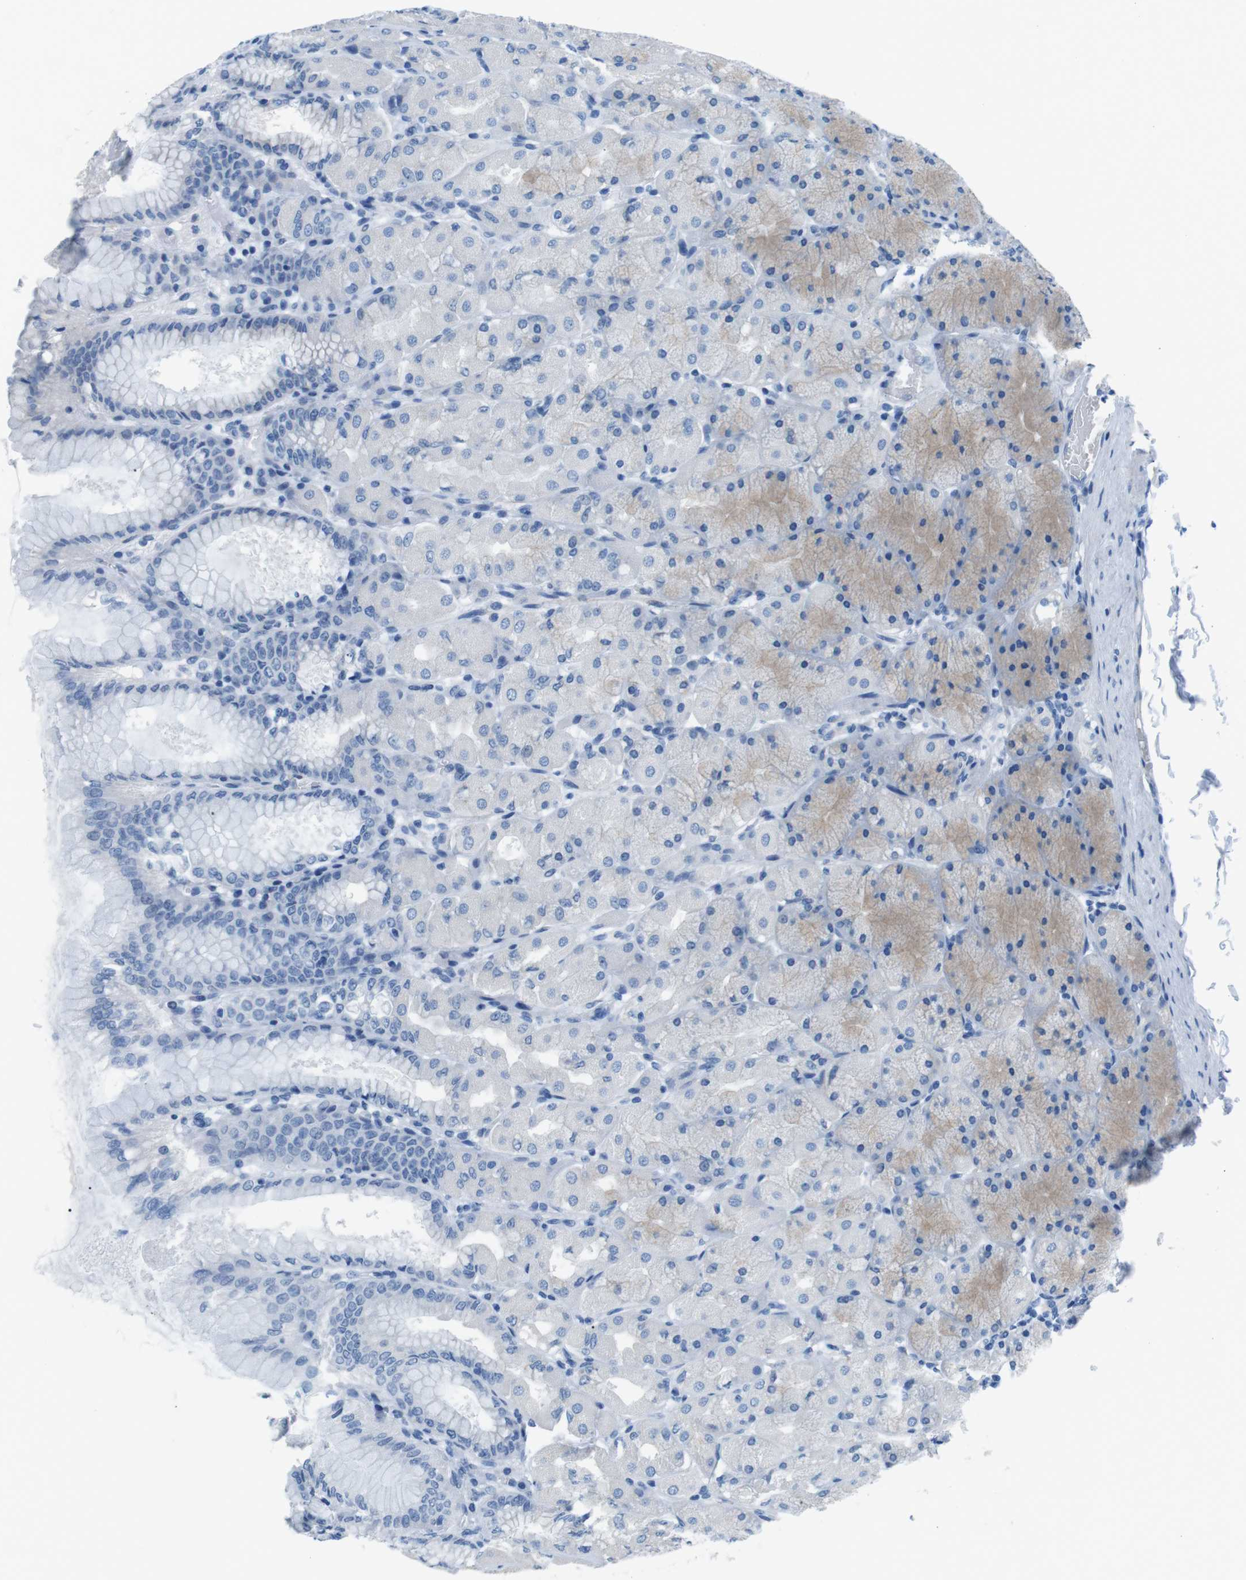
{"staining": {"intensity": "weak", "quantity": "<25%", "location": "cytoplasmic/membranous"}, "tissue": "stomach", "cell_type": "Glandular cells", "image_type": "normal", "snomed": [{"axis": "morphology", "description": "Normal tissue, NOS"}, {"axis": "topography", "description": "Stomach, upper"}], "caption": "Human stomach stained for a protein using immunohistochemistry demonstrates no staining in glandular cells.", "gene": "MUC2", "patient": {"sex": "female", "age": 56}}